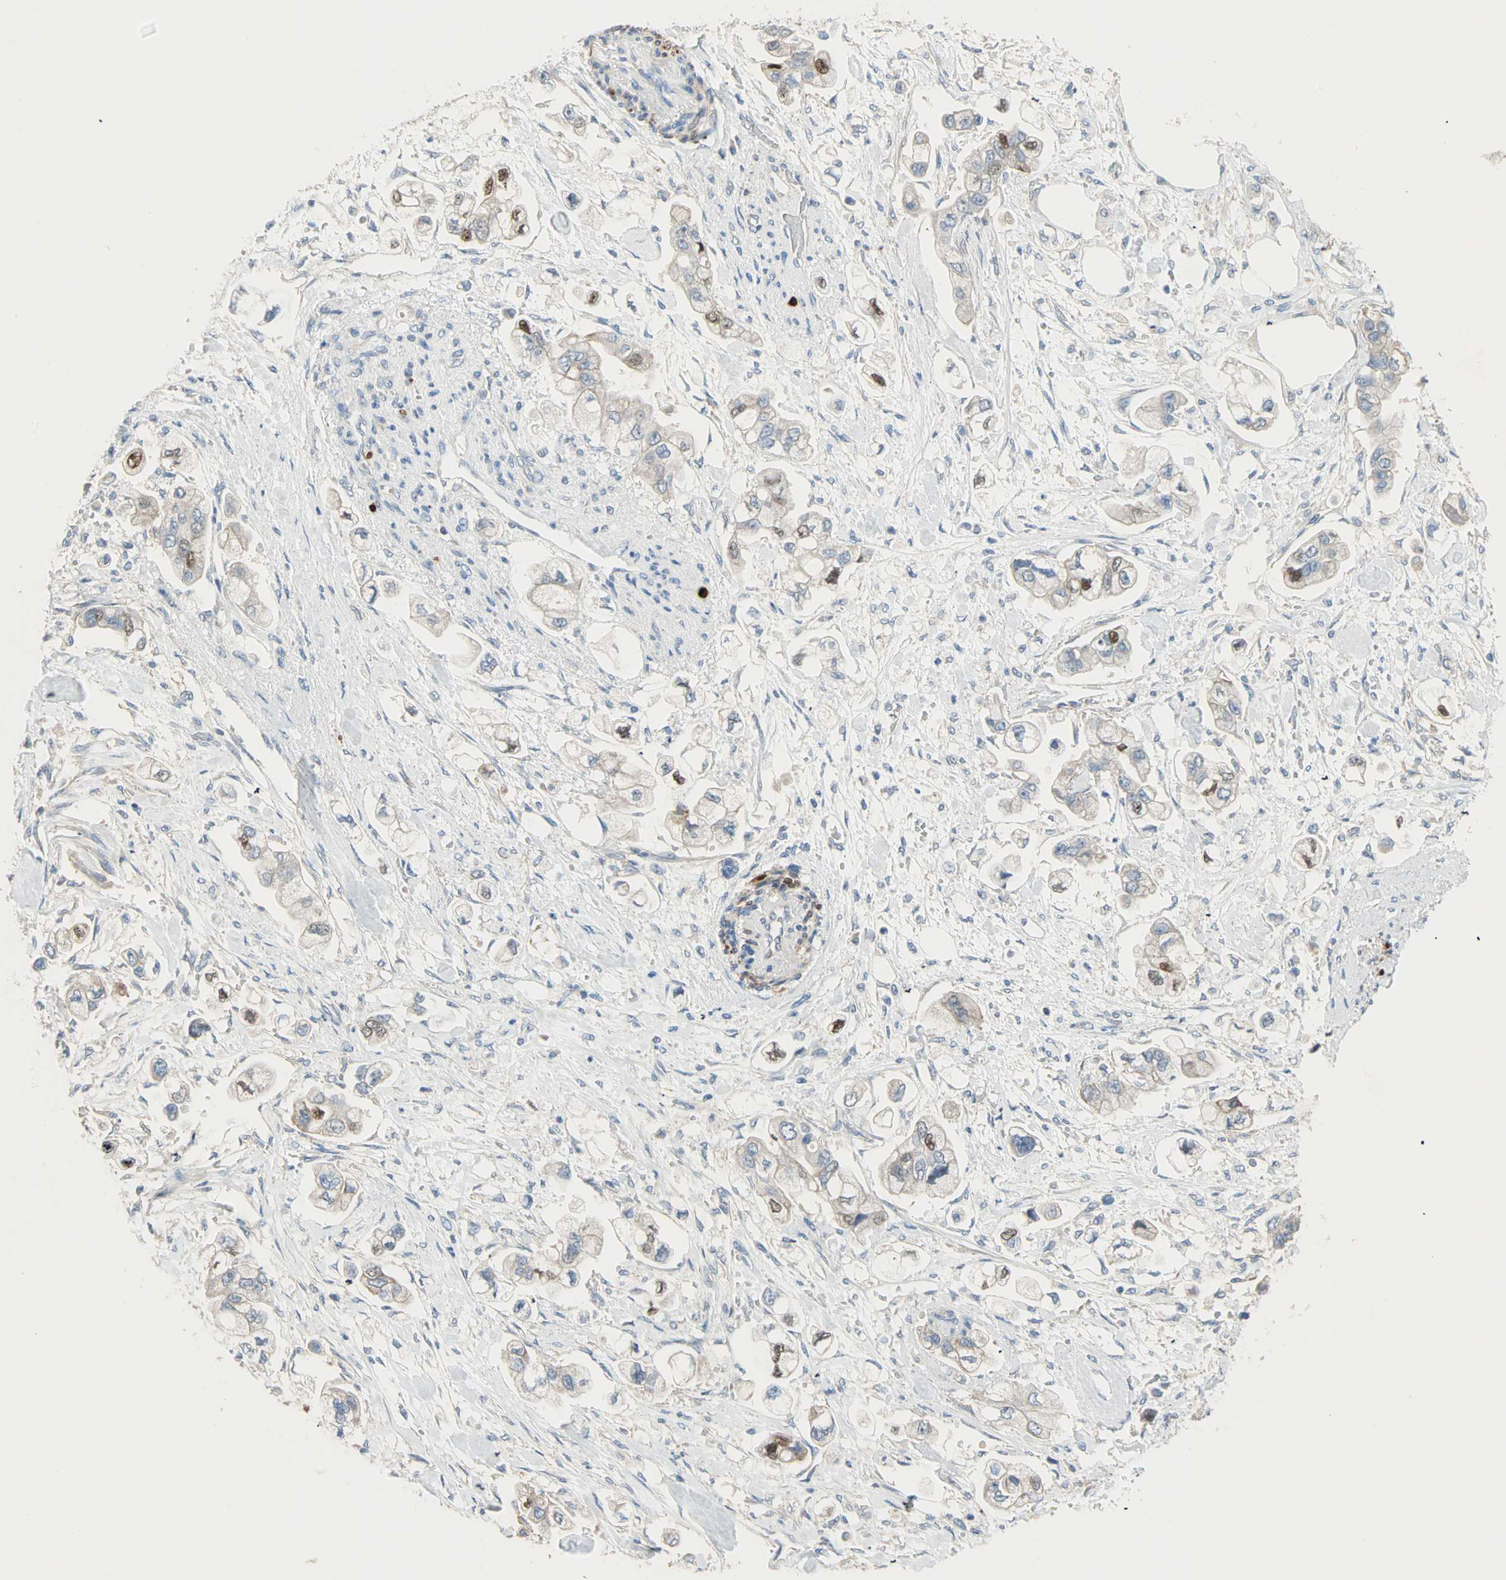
{"staining": {"intensity": "moderate", "quantity": "<25%", "location": "cytoplasmic/membranous,nuclear"}, "tissue": "stomach cancer", "cell_type": "Tumor cells", "image_type": "cancer", "snomed": [{"axis": "morphology", "description": "Adenocarcinoma, NOS"}, {"axis": "topography", "description": "Stomach"}], "caption": "Stomach cancer (adenocarcinoma) stained for a protein reveals moderate cytoplasmic/membranous and nuclear positivity in tumor cells.", "gene": "ACVRL1", "patient": {"sex": "male", "age": 62}}